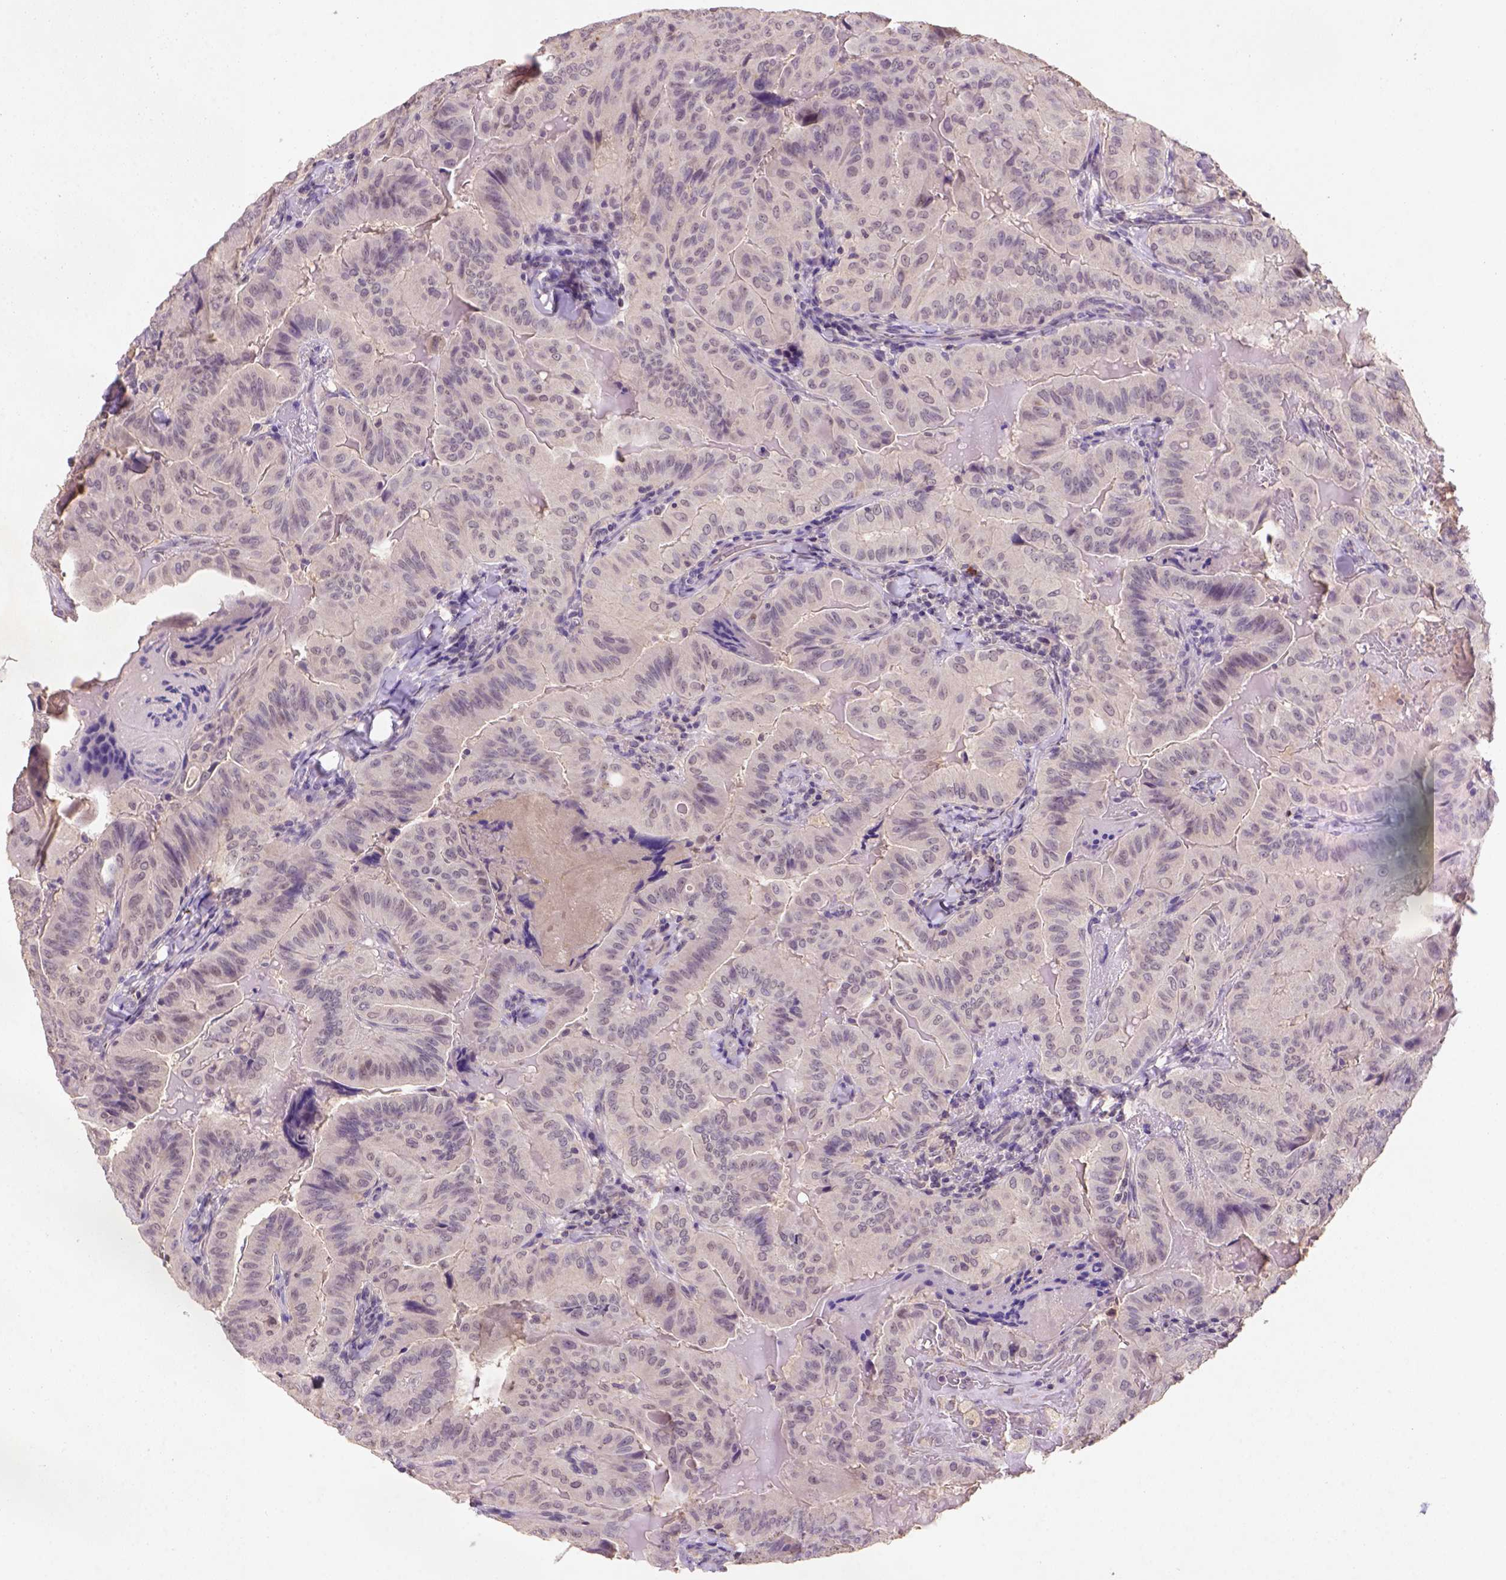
{"staining": {"intensity": "weak", "quantity": ">75%", "location": "cytoplasmic/membranous,nuclear"}, "tissue": "thyroid cancer", "cell_type": "Tumor cells", "image_type": "cancer", "snomed": [{"axis": "morphology", "description": "Papillary adenocarcinoma, NOS"}, {"axis": "topography", "description": "Thyroid gland"}], "caption": "Thyroid cancer stained with DAB immunohistochemistry (IHC) exhibits low levels of weak cytoplasmic/membranous and nuclear staining in approximately >75% of tumor cells.", "gene": "SCML4", "patient": {"sex": "female", "age": 68}}